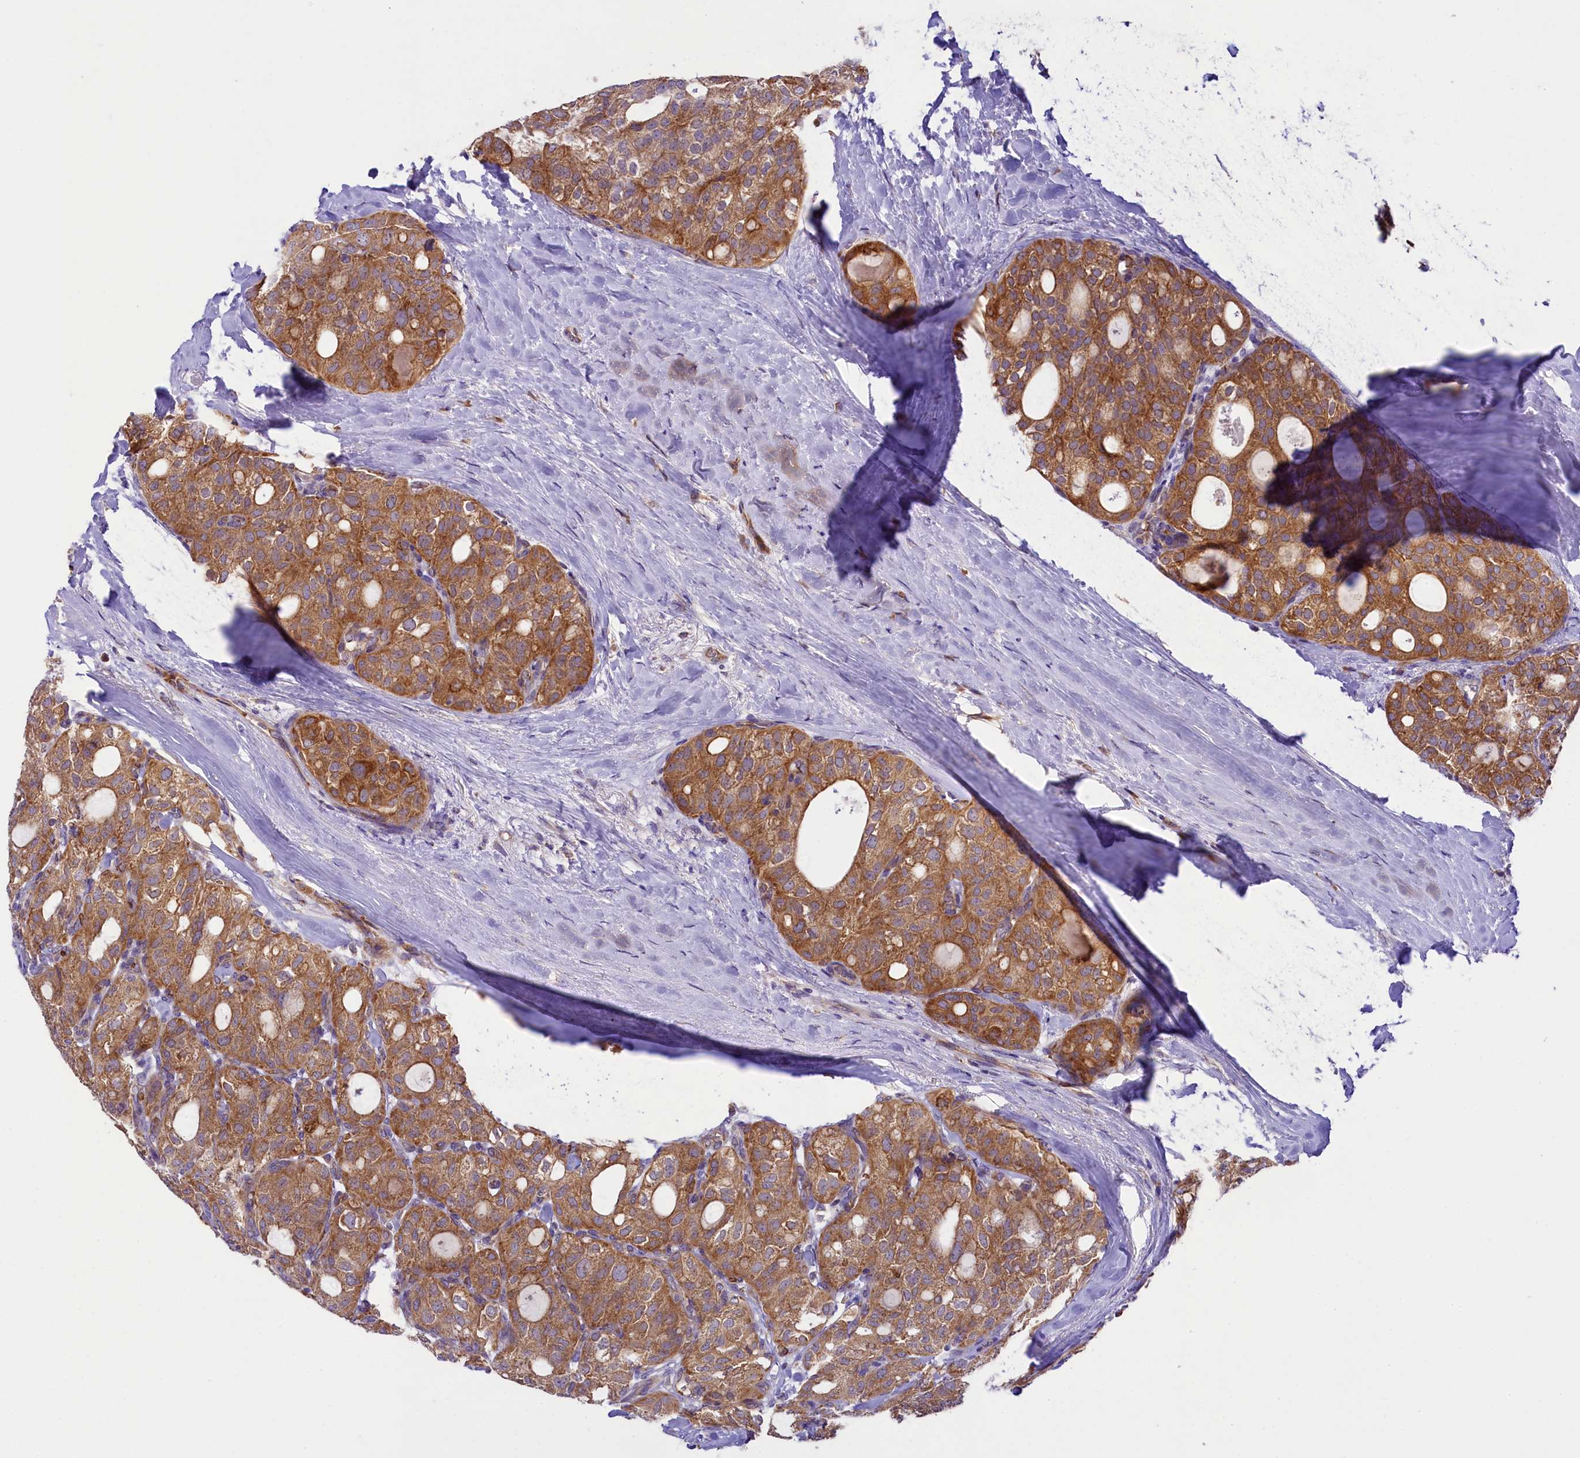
{"staining": {"intensity": "moderate", "quantity": ">75%", "location": "cytoplasmic/membranous"}, "tissue": "thyroid cancer", "cell_type": "Tumor cells", "image_type": "cancer", "snomed": [{"axis": "morphology", "description": "Follicular adenoma carcinoma, NOS"}, {"axis": "topography", "description": "Thyroid gland"}], "caption": "IHC of human thyroid follicular adenoma carcinoma exhibits medium levels of moderate cytoplasmic/membranous staining in about >75% of tumor cells.", "gene": "LARP4", "patient": {"sex": "male", "age": 75}}